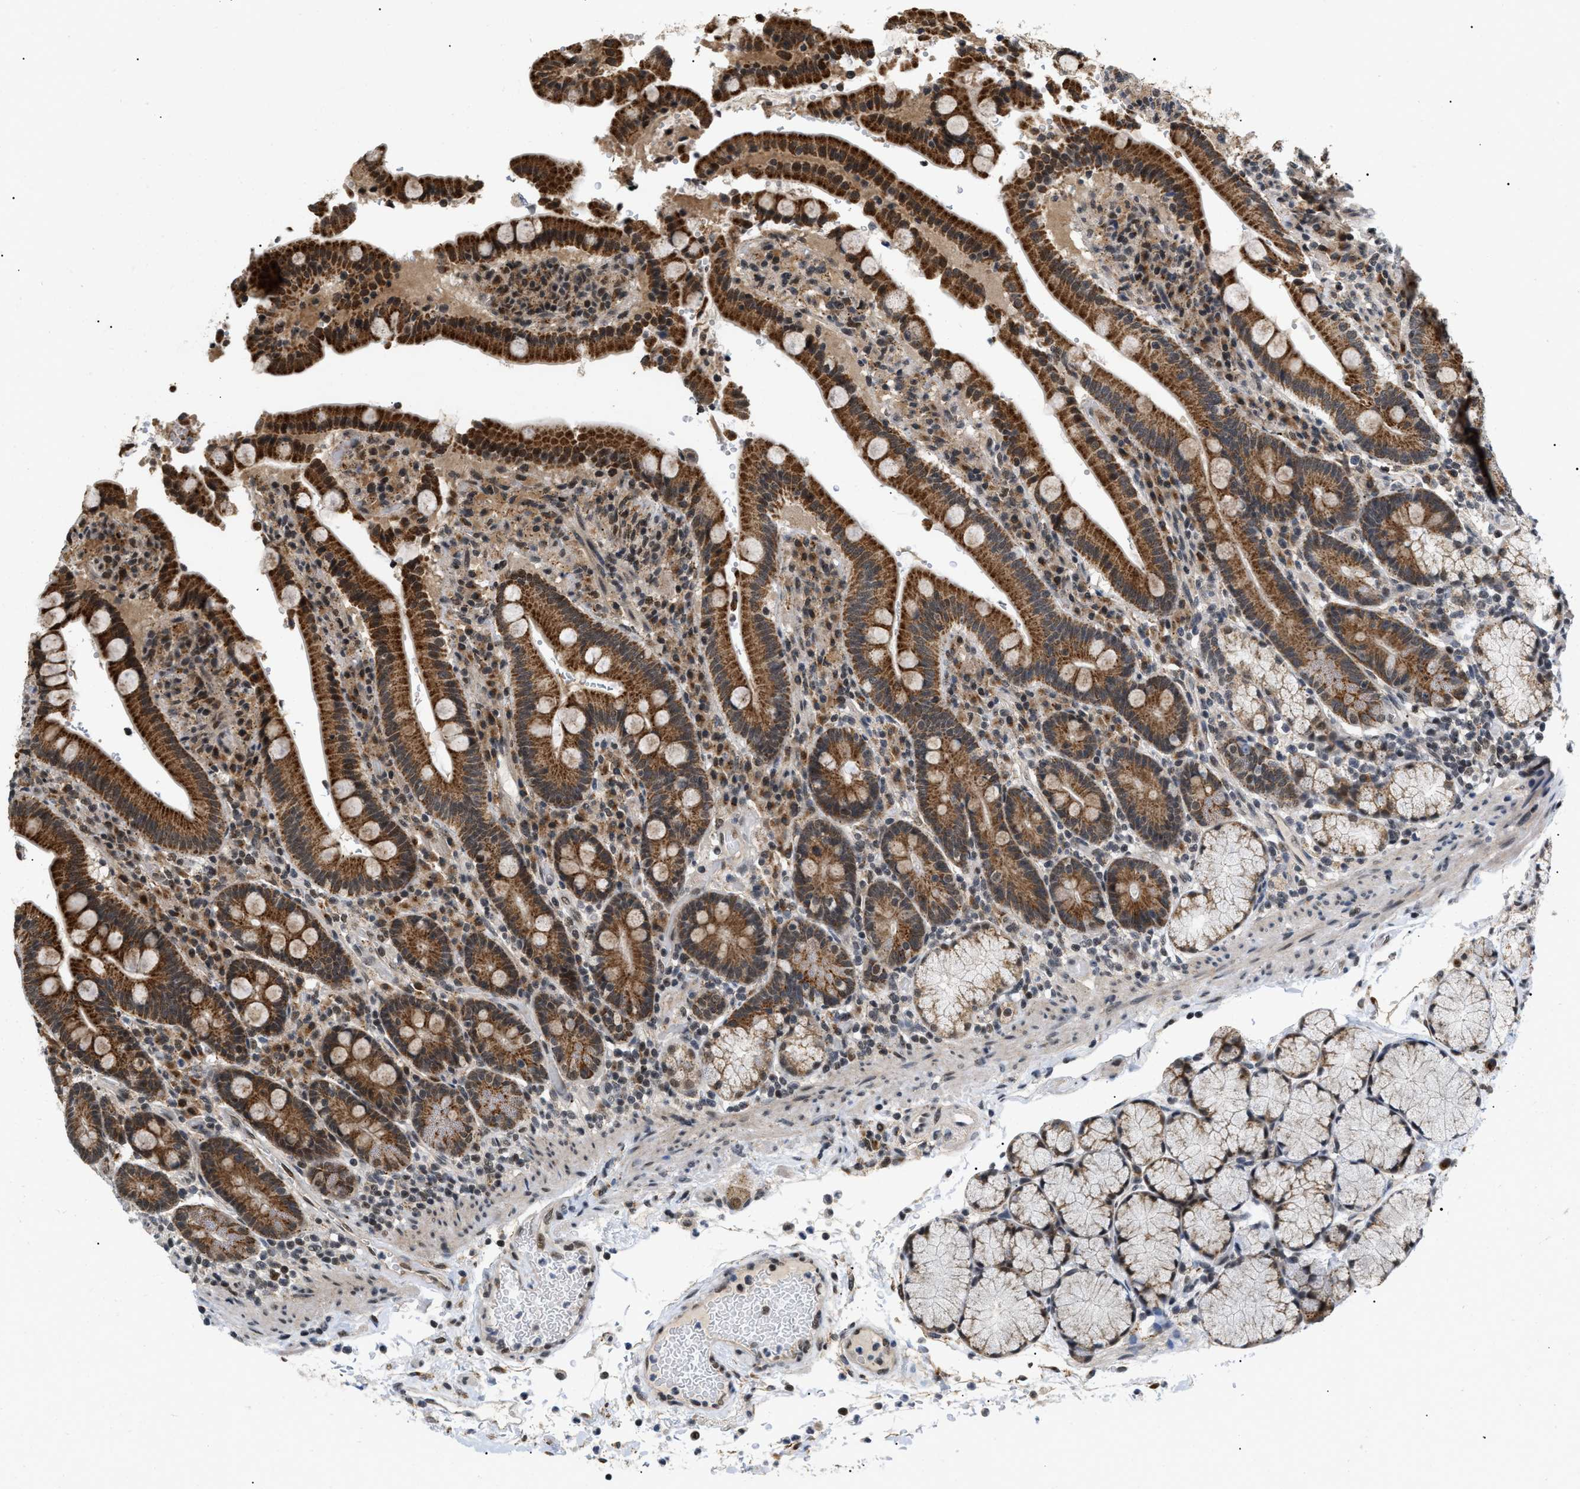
{"staining": {"intensity": "strong", "quantity": ">75%", "location": "cytoplasmic/membranous"}, "tissue": "duodenum", "cell_type": "Glandular cells", "image_type": "normal", "snomed": [{"axis": "morphology", "description": "Normal tissue, NOS"}, {"axis": "topography", "description": "Small intestine, NOS"}], "caption": "Glandular cells demonstrate strong cytoplasmic/membranous staining in approximately >75% of cells in normal duodenum.", "gene": "ZBTB11", "patient": {"sex": "female", "age": 71}}